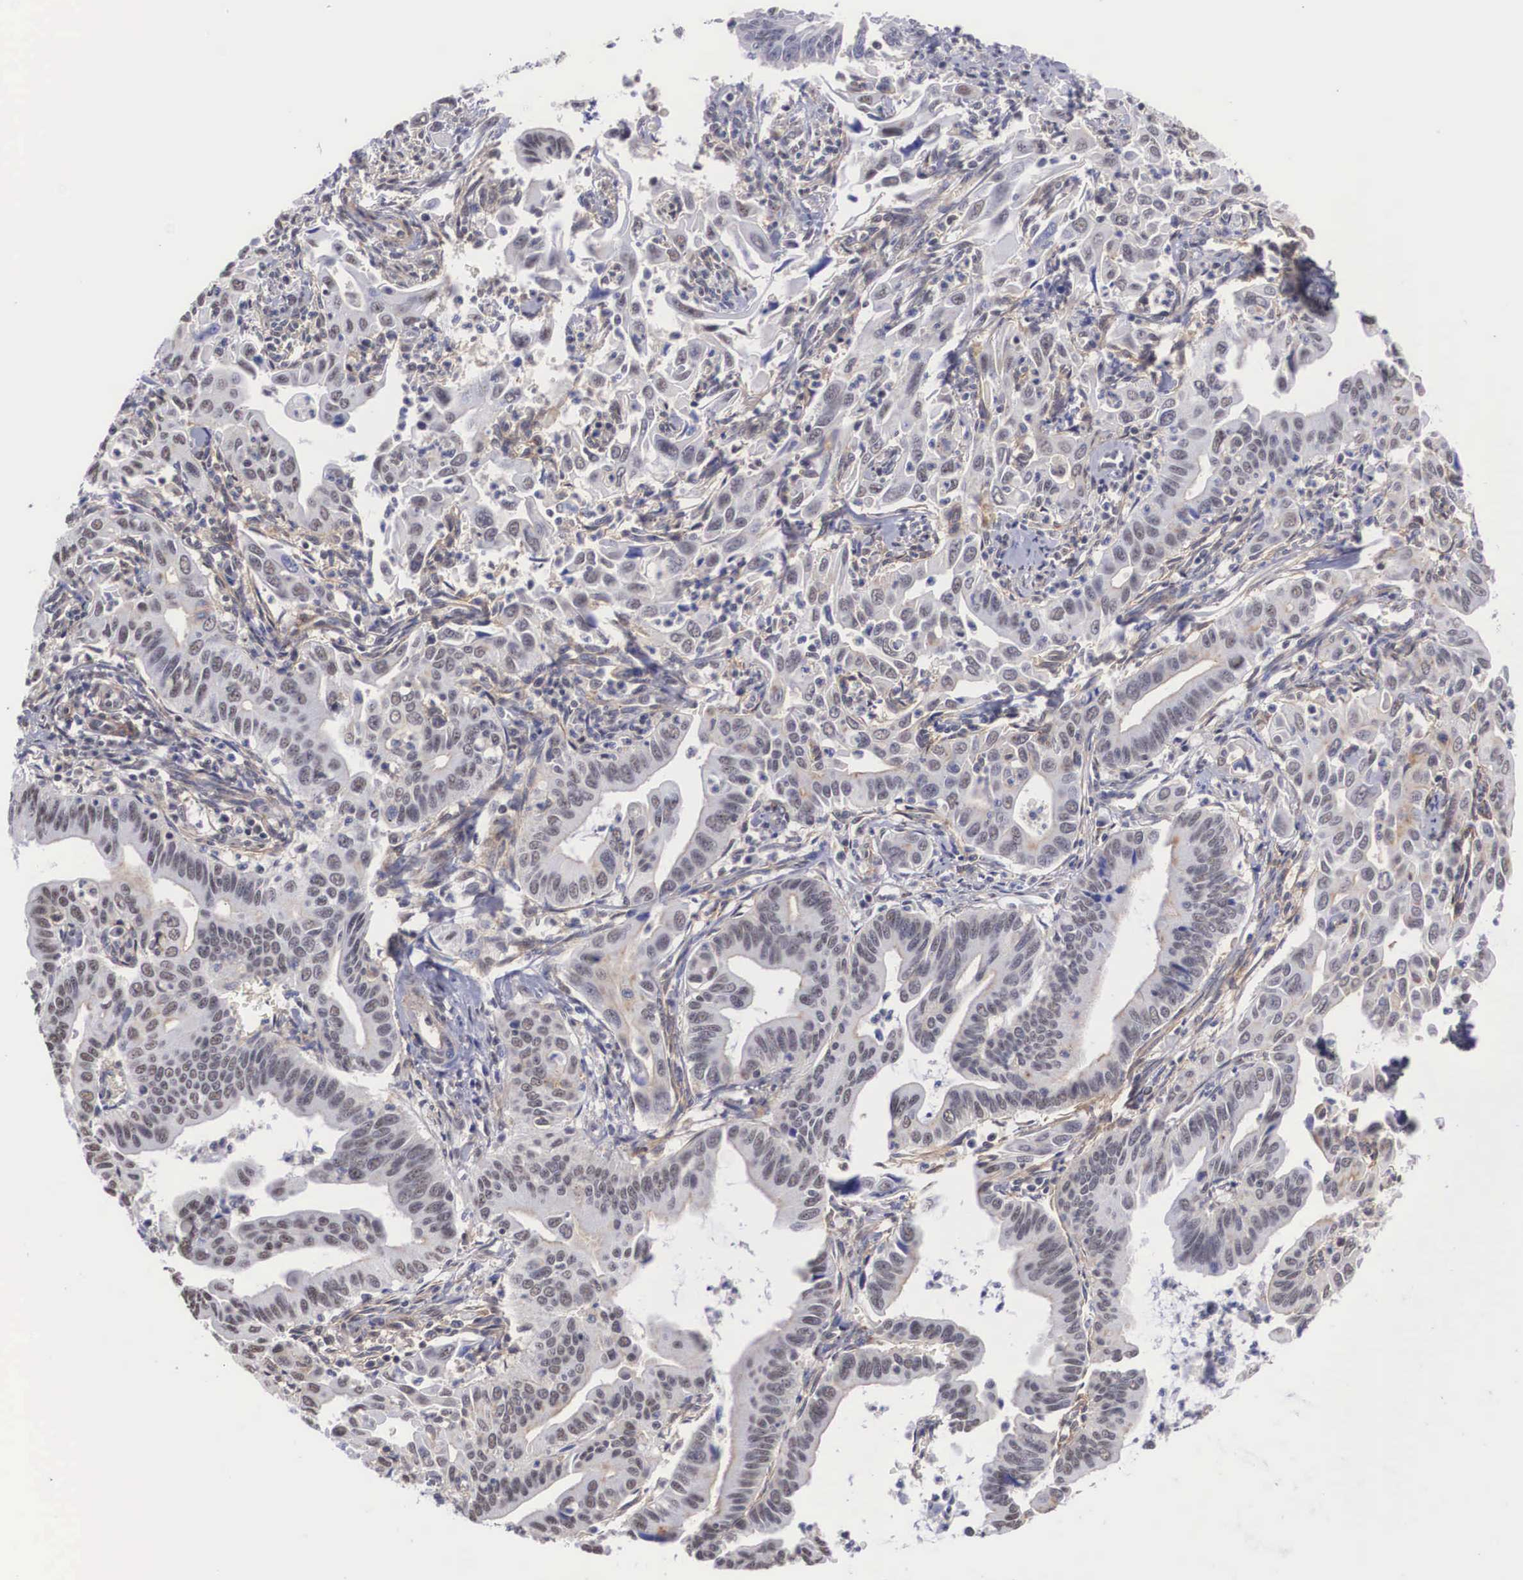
{"staining": {"intensity": "weak", "quantity": "25%-75%", "location": "nuclear"}, "tissue": "cervical cancer", "cell_type": "Tumor cells", "image_type": "cancer", "snomed": [{"axis": "morphology", "description": "Normal tissue, NOS"}, {"axis": "morphology", "description": "Adenocarcinoma, NOS"}, {"axis": "topography", "description": "Cervix"}], "caption": "Immunohistochemistry (IHC) image of cervical cancer (adenocarcinoma) stained for a protein (brown), which demonstrates low levels of weak nuclear expression in approximately 25%-75% of tumor cells.", "gene": "NR4A2", "patient": {"sex": "female", "age": 34}}